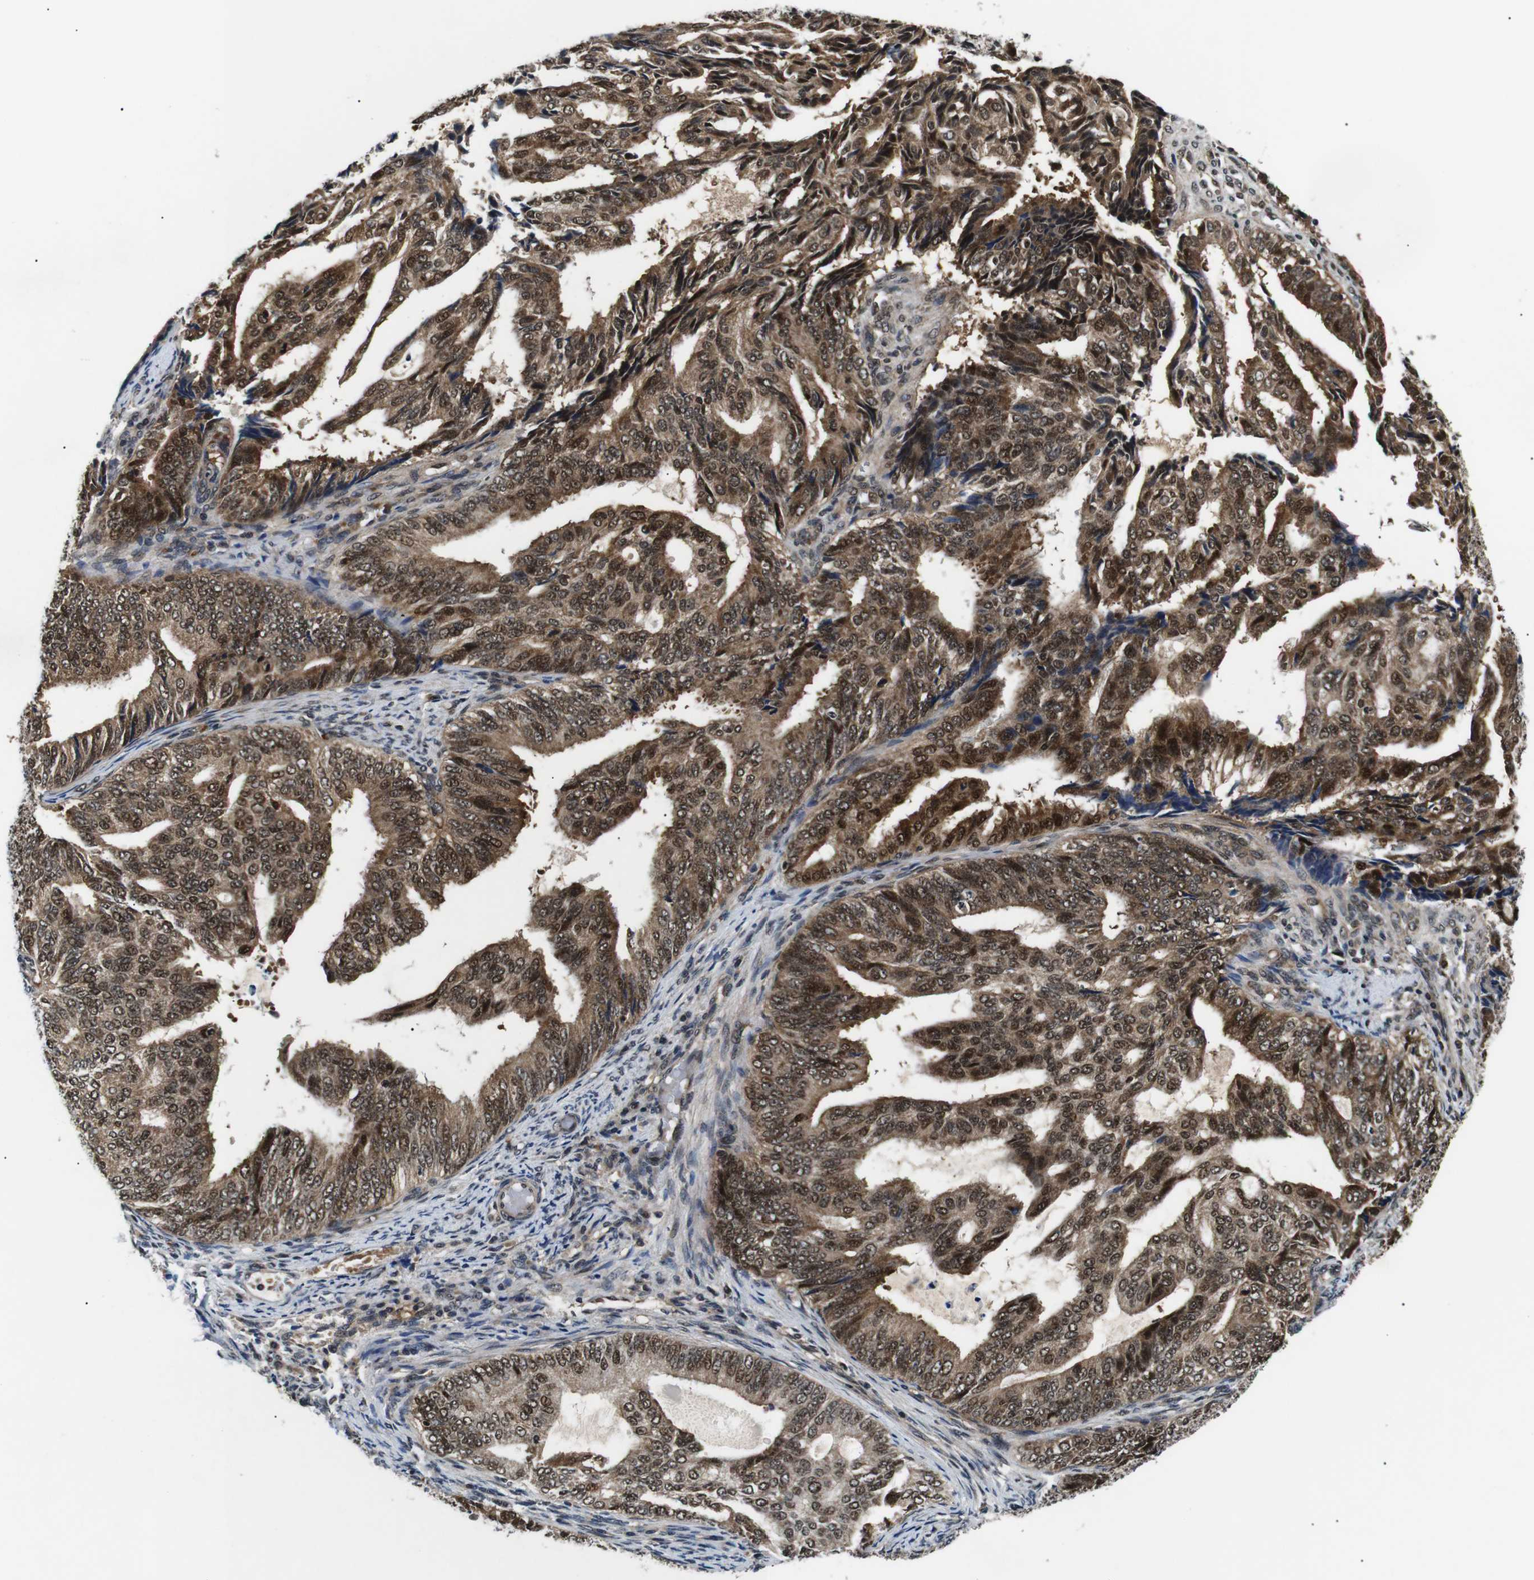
{"staining": {"intensity": "strong", "quantity": ">75%", "location": "cytoplasmic/membranous,nuclear"}, "tissue": "endometrial cancer", "cell_type": "Tumor cells", "image_type": "cancer", "snomed": [{"axis": "morphology", "description": "Adenocarcinoma, NOS"}, {"axis": "topography", "description": "Endometrium"}], "caption": "Adenocarcinoma (endometrial) stained for a protein (brown) reveals strong cytoplasmic/membranous and nuclear positive staining in approximately >75% of tumor cells.", "gene": "SKP1", "patient": {"sex": "female", "age": 58}}